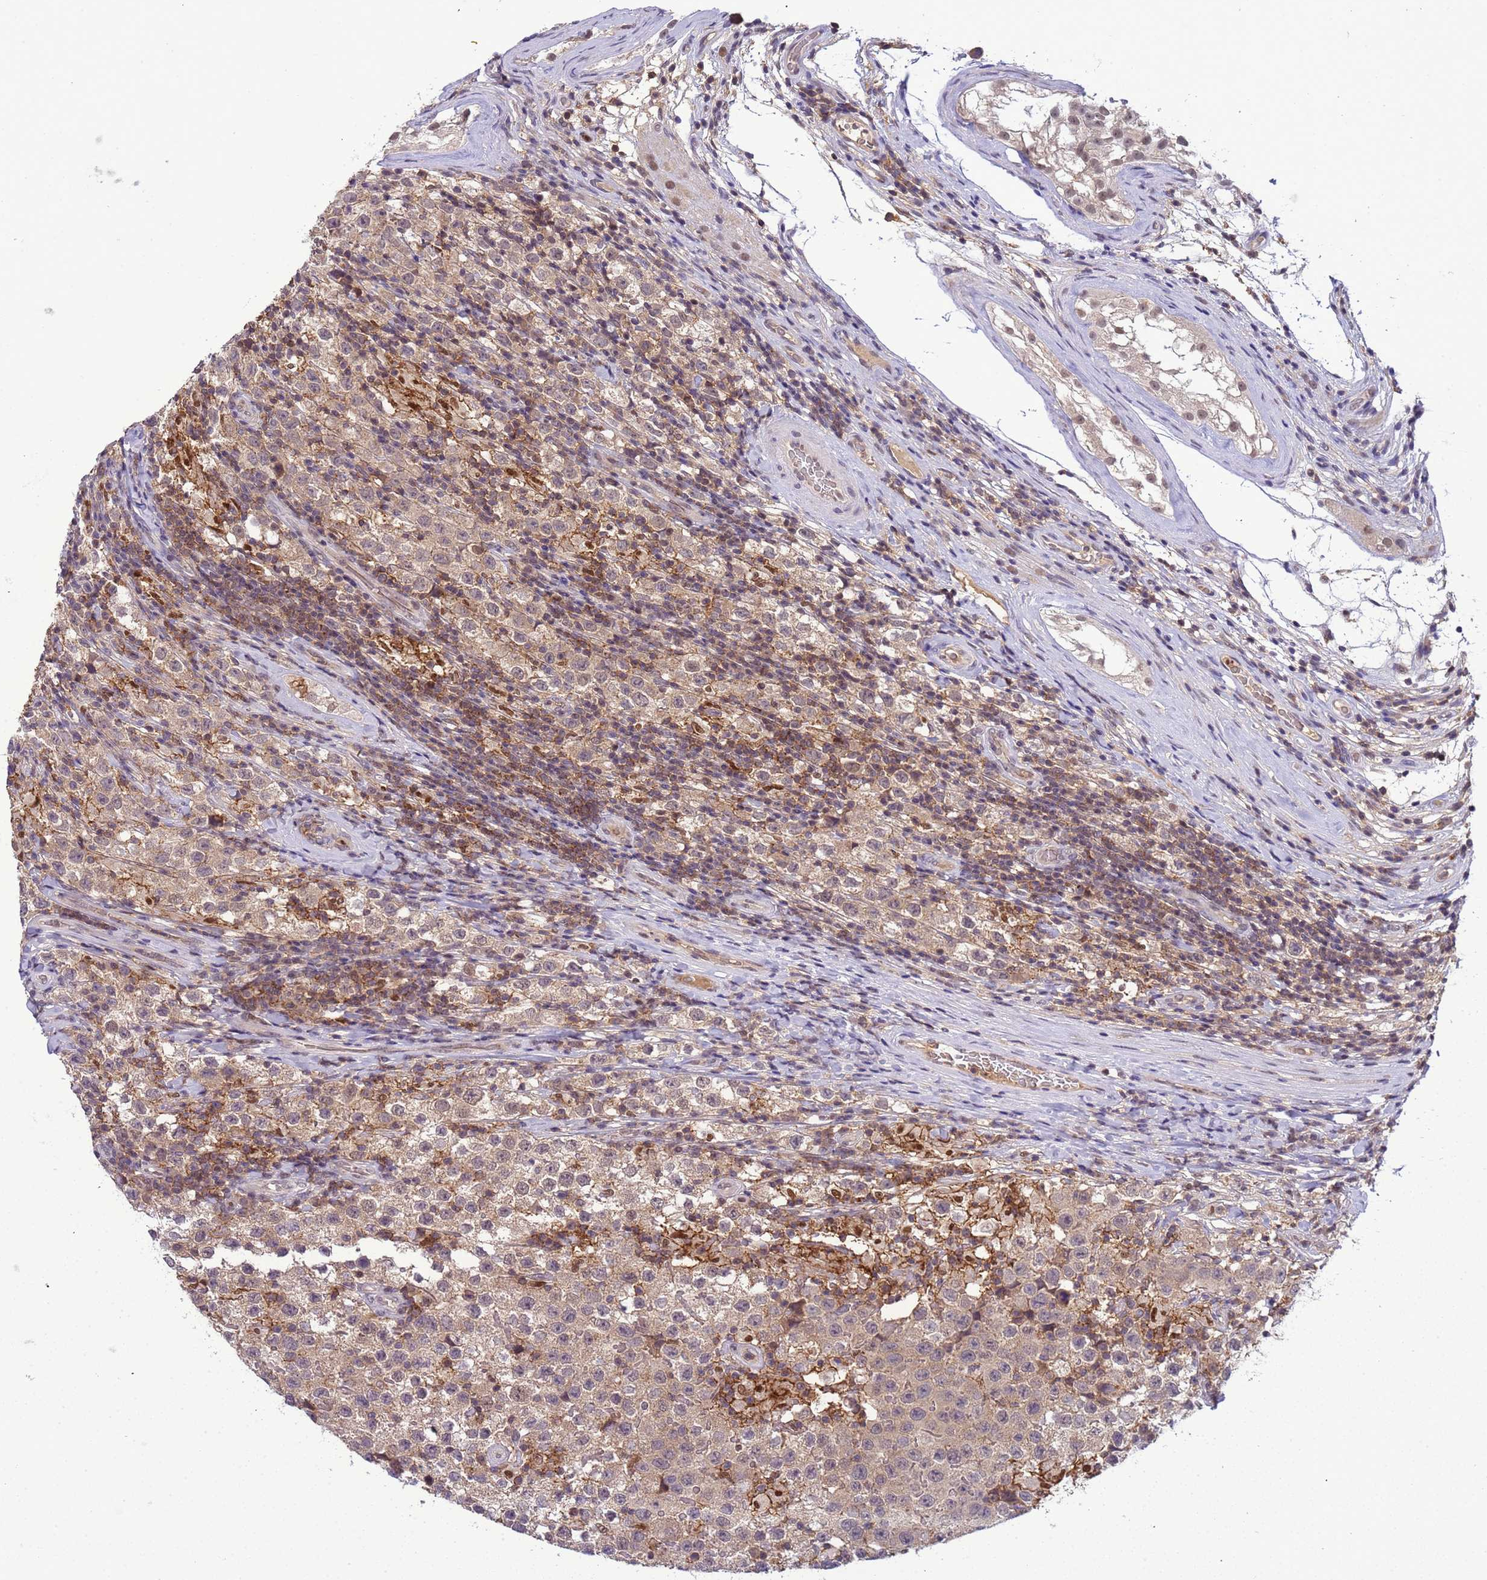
{"staining": {"intensity": "weak", "quantity": "25%-75%", "location": "cytoplasmic/membranous"}, "tissue": "testis cancer", "cell_type": "Tumor cells", "image_type": "cancer", "snomed": [{"axis": "morphology", "description": "Seminoma, NOS"}, {"axis": "morphology", "description": "Carcinoma, Embryonal, NOS"}, {"axis": "topography", "description": "Testis"}], "caption": "Brown immunohistochemical staining in embryonal carcinoma (testis) demonstrates weak cytoplasmic/membranous positivity in about 25%-75% of tumor cells. The staining was performed using DAB to visualize the protein expression in brown, while the nuclei were stained in blue with hematoxylin (Magnification: 20x).", "gene": "CD53", "patient": {"sex": "male", "age": 41}}